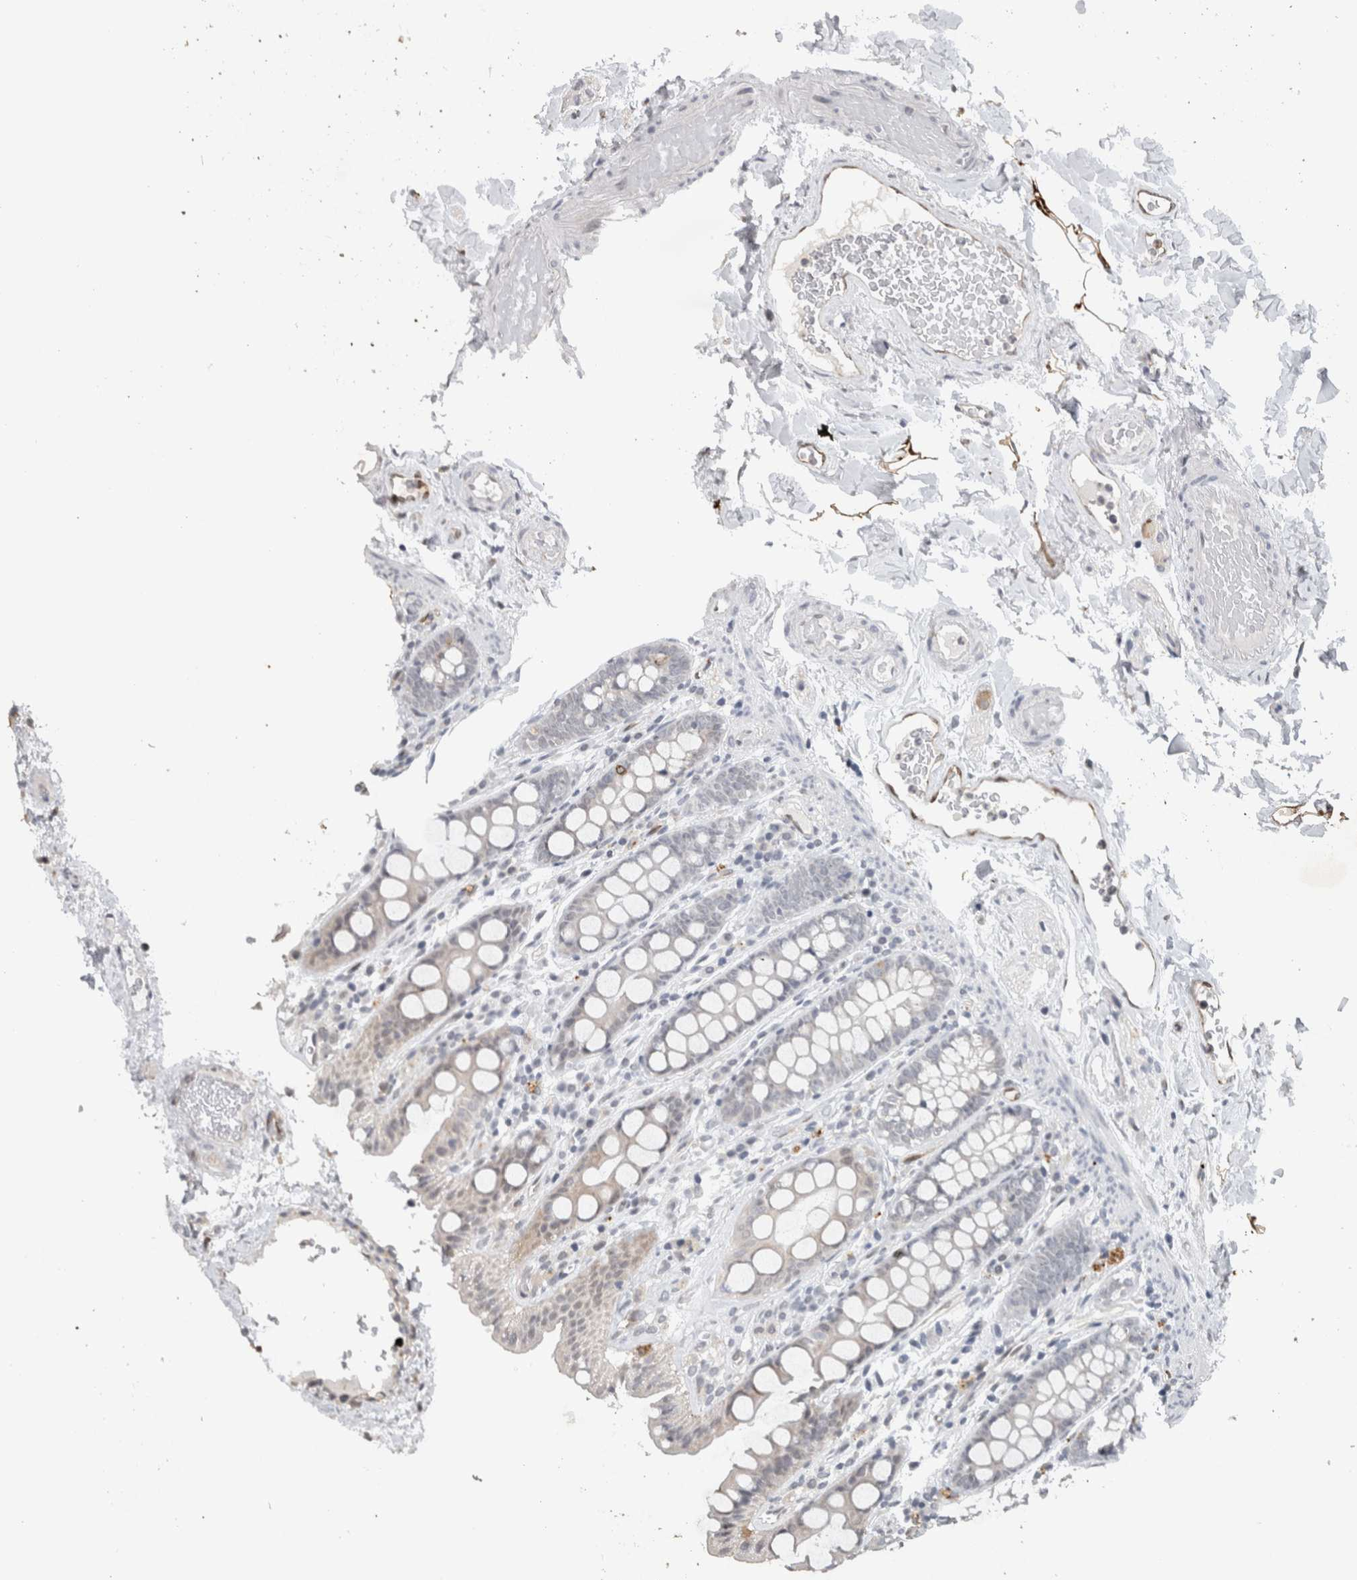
{"staining": {"intensity": "weak", "quantity": "25%-75%", "location": "cytoplasmic/membranous"}, "tissue": "colon", "cell_type": "Endothelial cells", "image_type": "normal", "snomed": [{"axis": "morphology", "description": "Normal tissue, NOS"}, {"axis": "topography", "description": "Colon"}, {"axis": "topography", "description": "Peripheral nerve tissue"}], "caption": "Protein expression analysis of unremarkable colon reveals weak cytoplasmic/membranous positivity in about 25%-75% of endothelial cells.", "gene": "PRXL2A", "patient": {"sex": "female", "age": 61}}